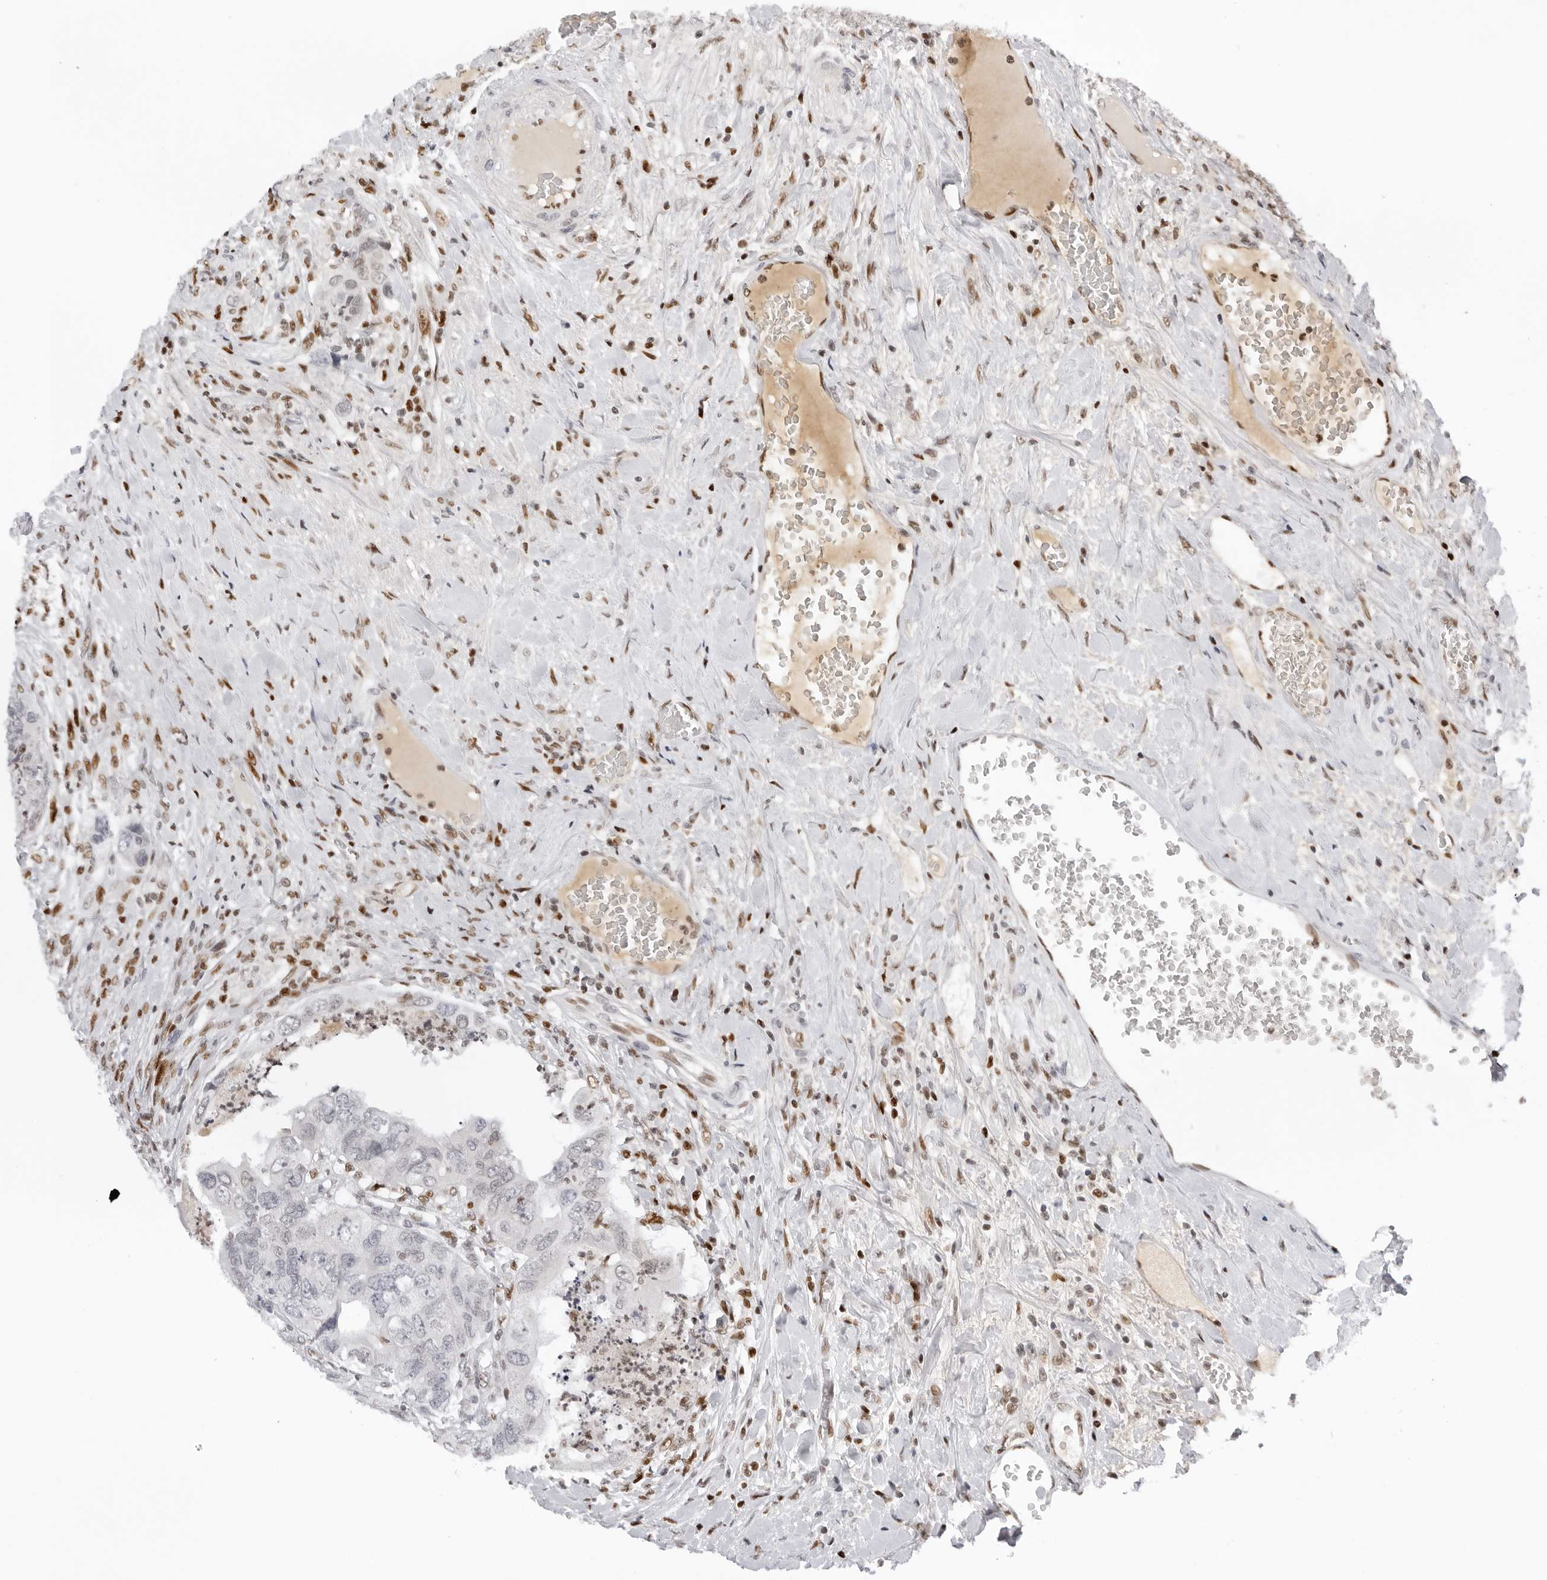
{"staining": {"intensity": "weak", "quantity": "<25%", "location": "nuclear"}, "tissue": "colorectal cancer", "cell_type": "Tumor cells", "image_type": "cancer", "snomed": [{"axis": "morphology", "description": "Adenocarcinoma, NOS"}, {"axis": "topography", "description": "Rectum"}], "caption": "Immunohistochemical staining of colorectal cancer shows no significant staining in tumor cells.", "gene": "OGG1", "patient": {"sex": "male", "age": 63}}